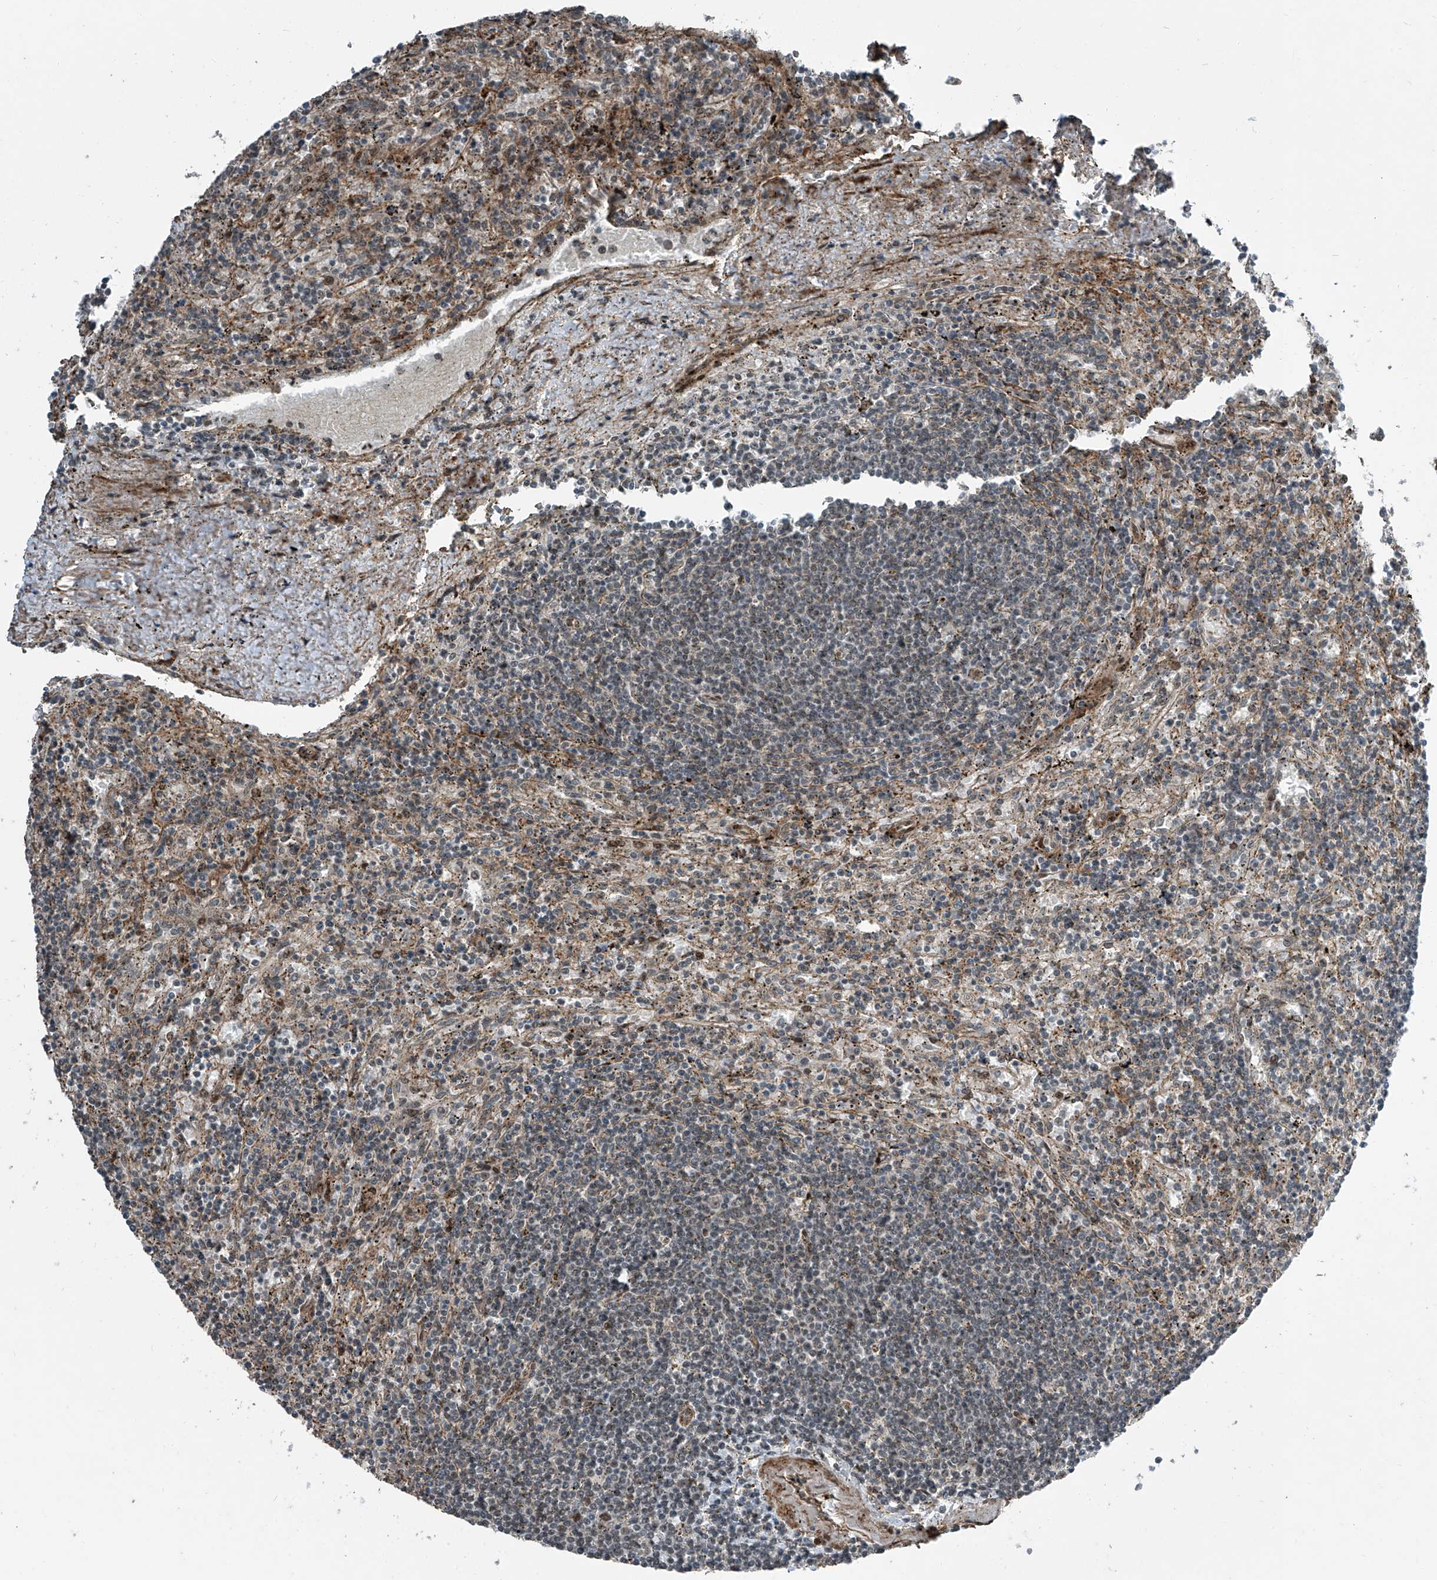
{"staining": {"intensity": "negative", "quantity": "none", "location": "none"}, "tissue": "lymphoma", "cell_type": "Tumor cells", "image_type": "cancer", "snomed": [{"axis": "morphology", "description": "Malignant lymphoma, non-Hodgkin's type, Low grade"}, {"axis": "topography", "description": "Spleen"}], "caption": "Protein analysis of lymphoma displays no significant expression in tumor cells.", "gene": "ZNF570", "patient": {"sex": "male", "age": 76}}